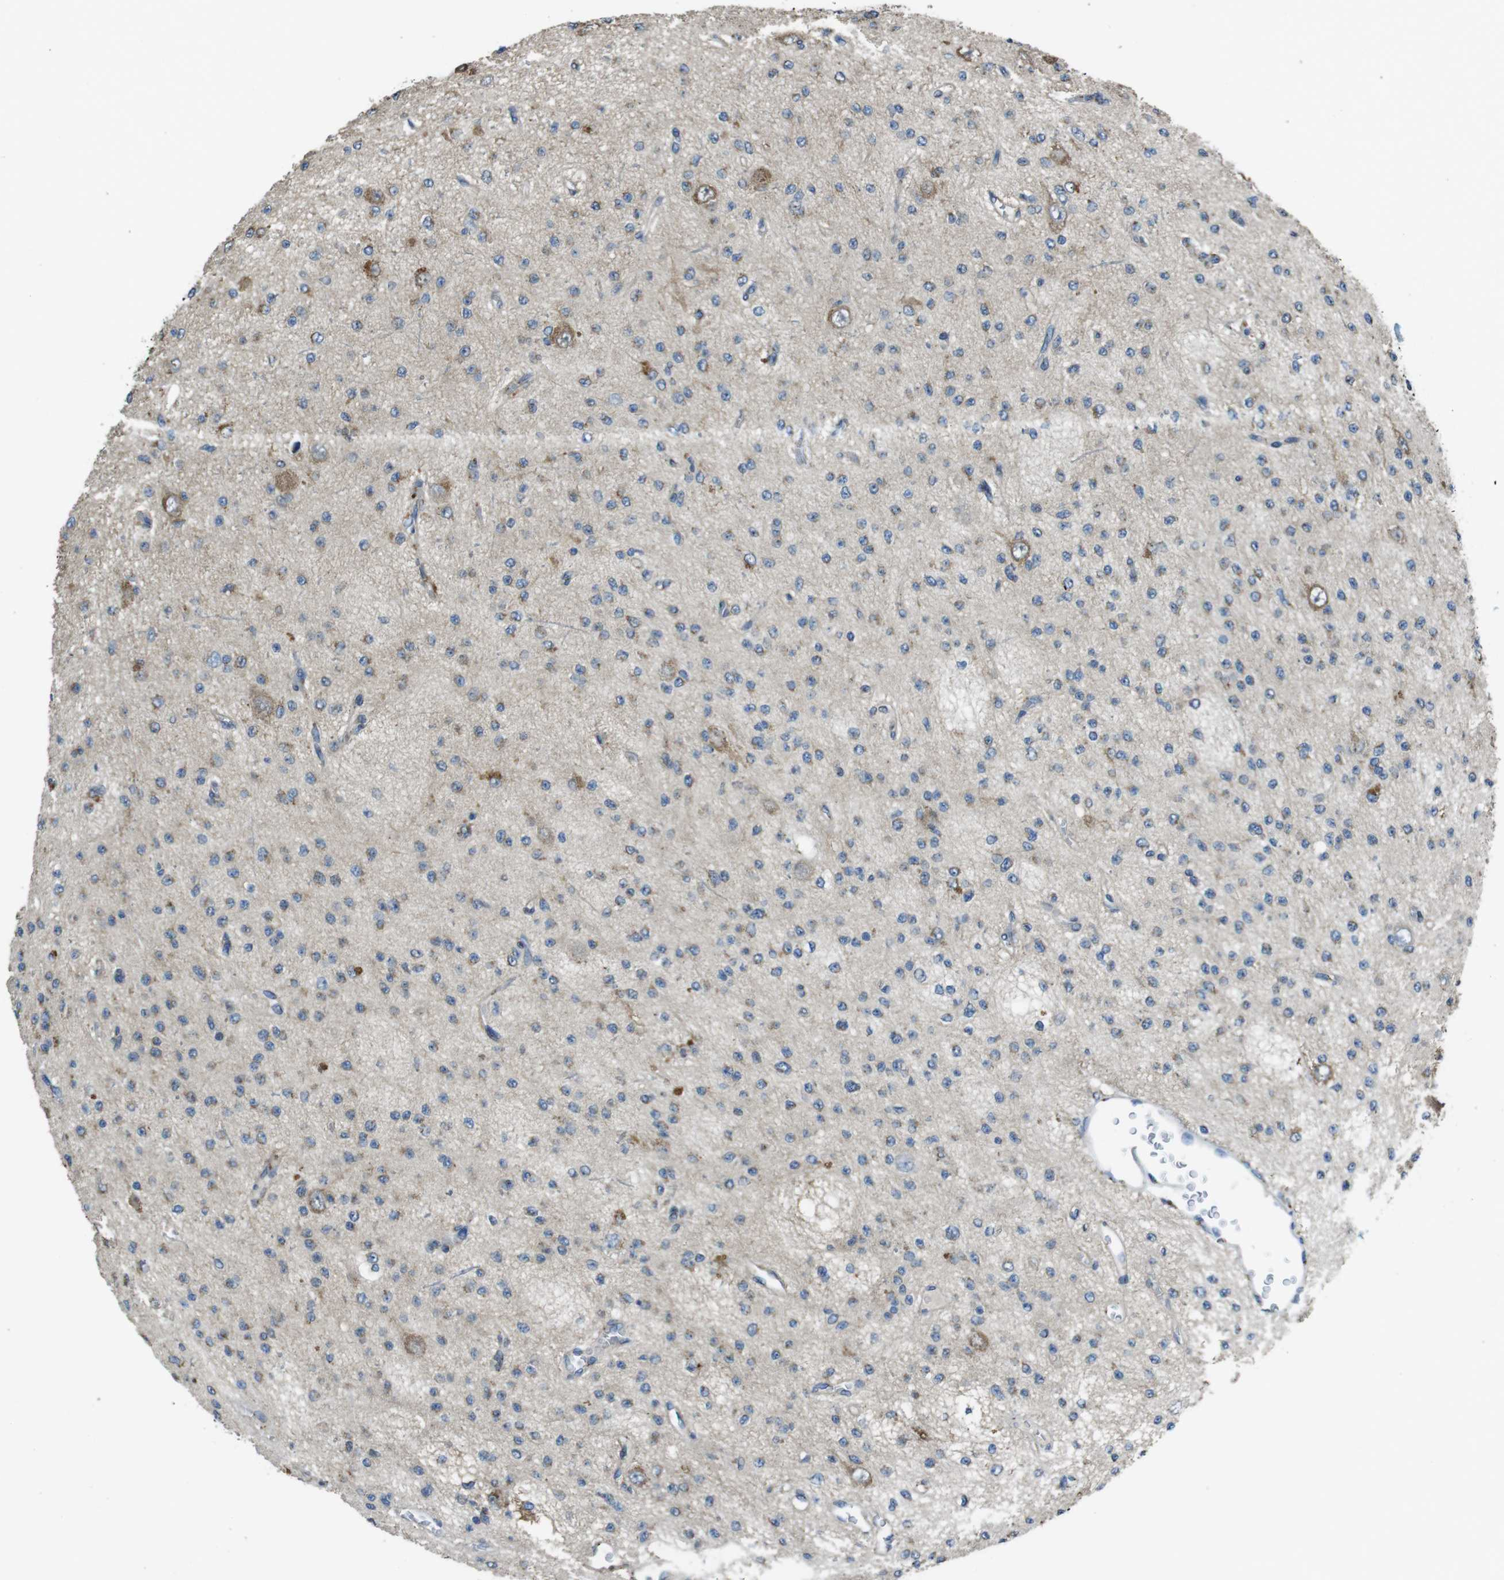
{"staining": {"intensity": "moderate", "quantity": "<25%", "location": "cytoplasmic/membranous"}, "tissue": "glioma", "cell_type": "Tumor cells", "image_type": "cancer", "snomed": [{"axis": "morphology", "description": "Glioma, malignant, Low grade"}, {"axis": "topography", "description": "Brain"}], "caption": "IHC image of neoplastic tissue: glioma stained using immunohistochemistry (IHC) displays low levels of moderate protein expression localized specifically in the cytoplasmic/membranous of tumor cells, appearing as a cytoplasmic/membranous brown color.", "gene": "RAB6A", "patient": {"sex": "male", "age": 38}}